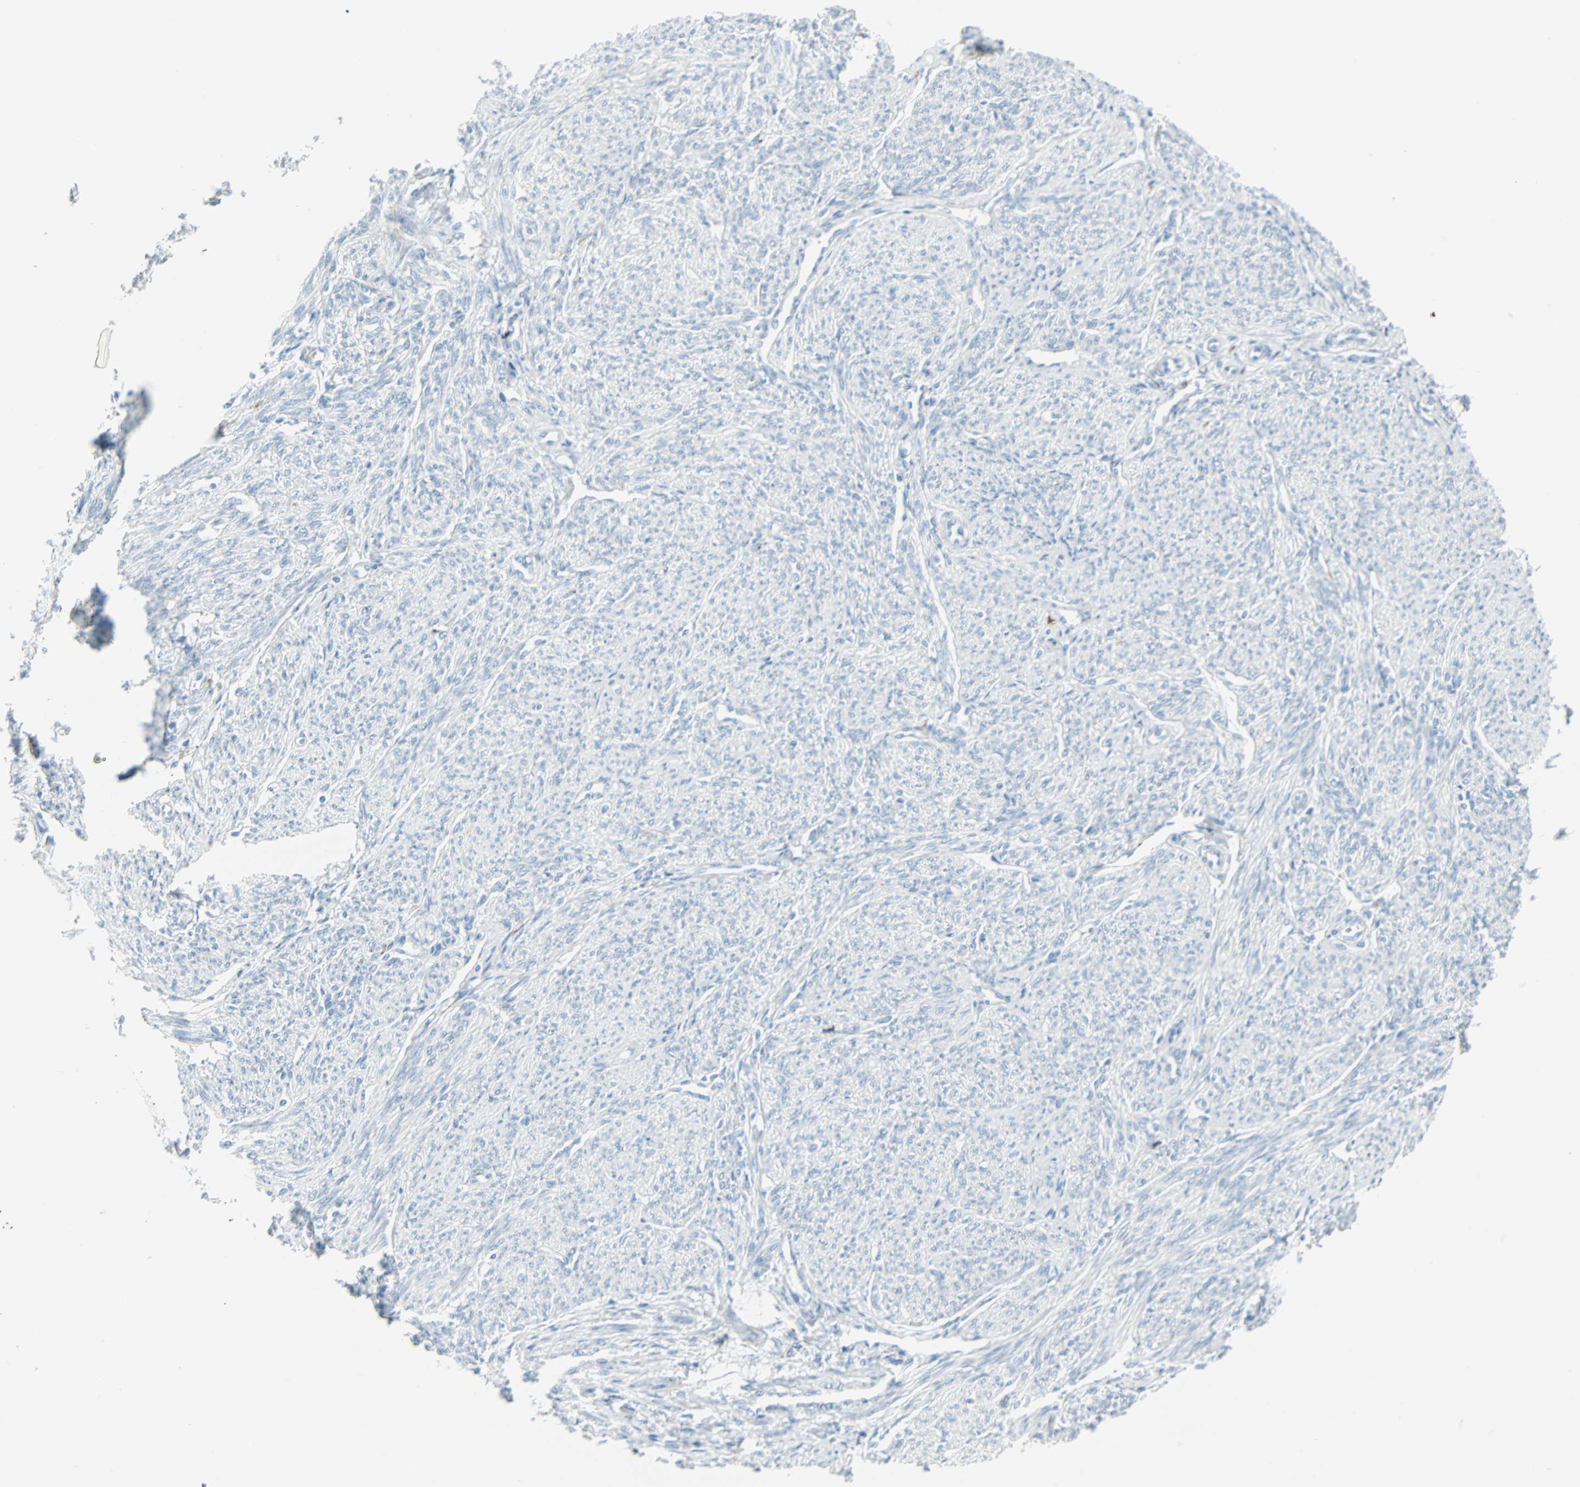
{"staining": {"intensity": "negative", "quantity": "none", "location": "none"}, "tissue": "smooth muscle", "cell_type": "Smooth muscle cells", "image_type": "normal", "snomed": [{"axis": "morphology", "description": "Normal tissue, NOS"}, {"axis": "topography", "description": "Smooth muscle"}], "caption": "Smooth muscle was stained to show a protein in brown. There is no significant expression in smooth muscle cells. Nuclei are stained in blue.", "gene": "STX1A", "patient": {"sex": "female", "age": 65}}